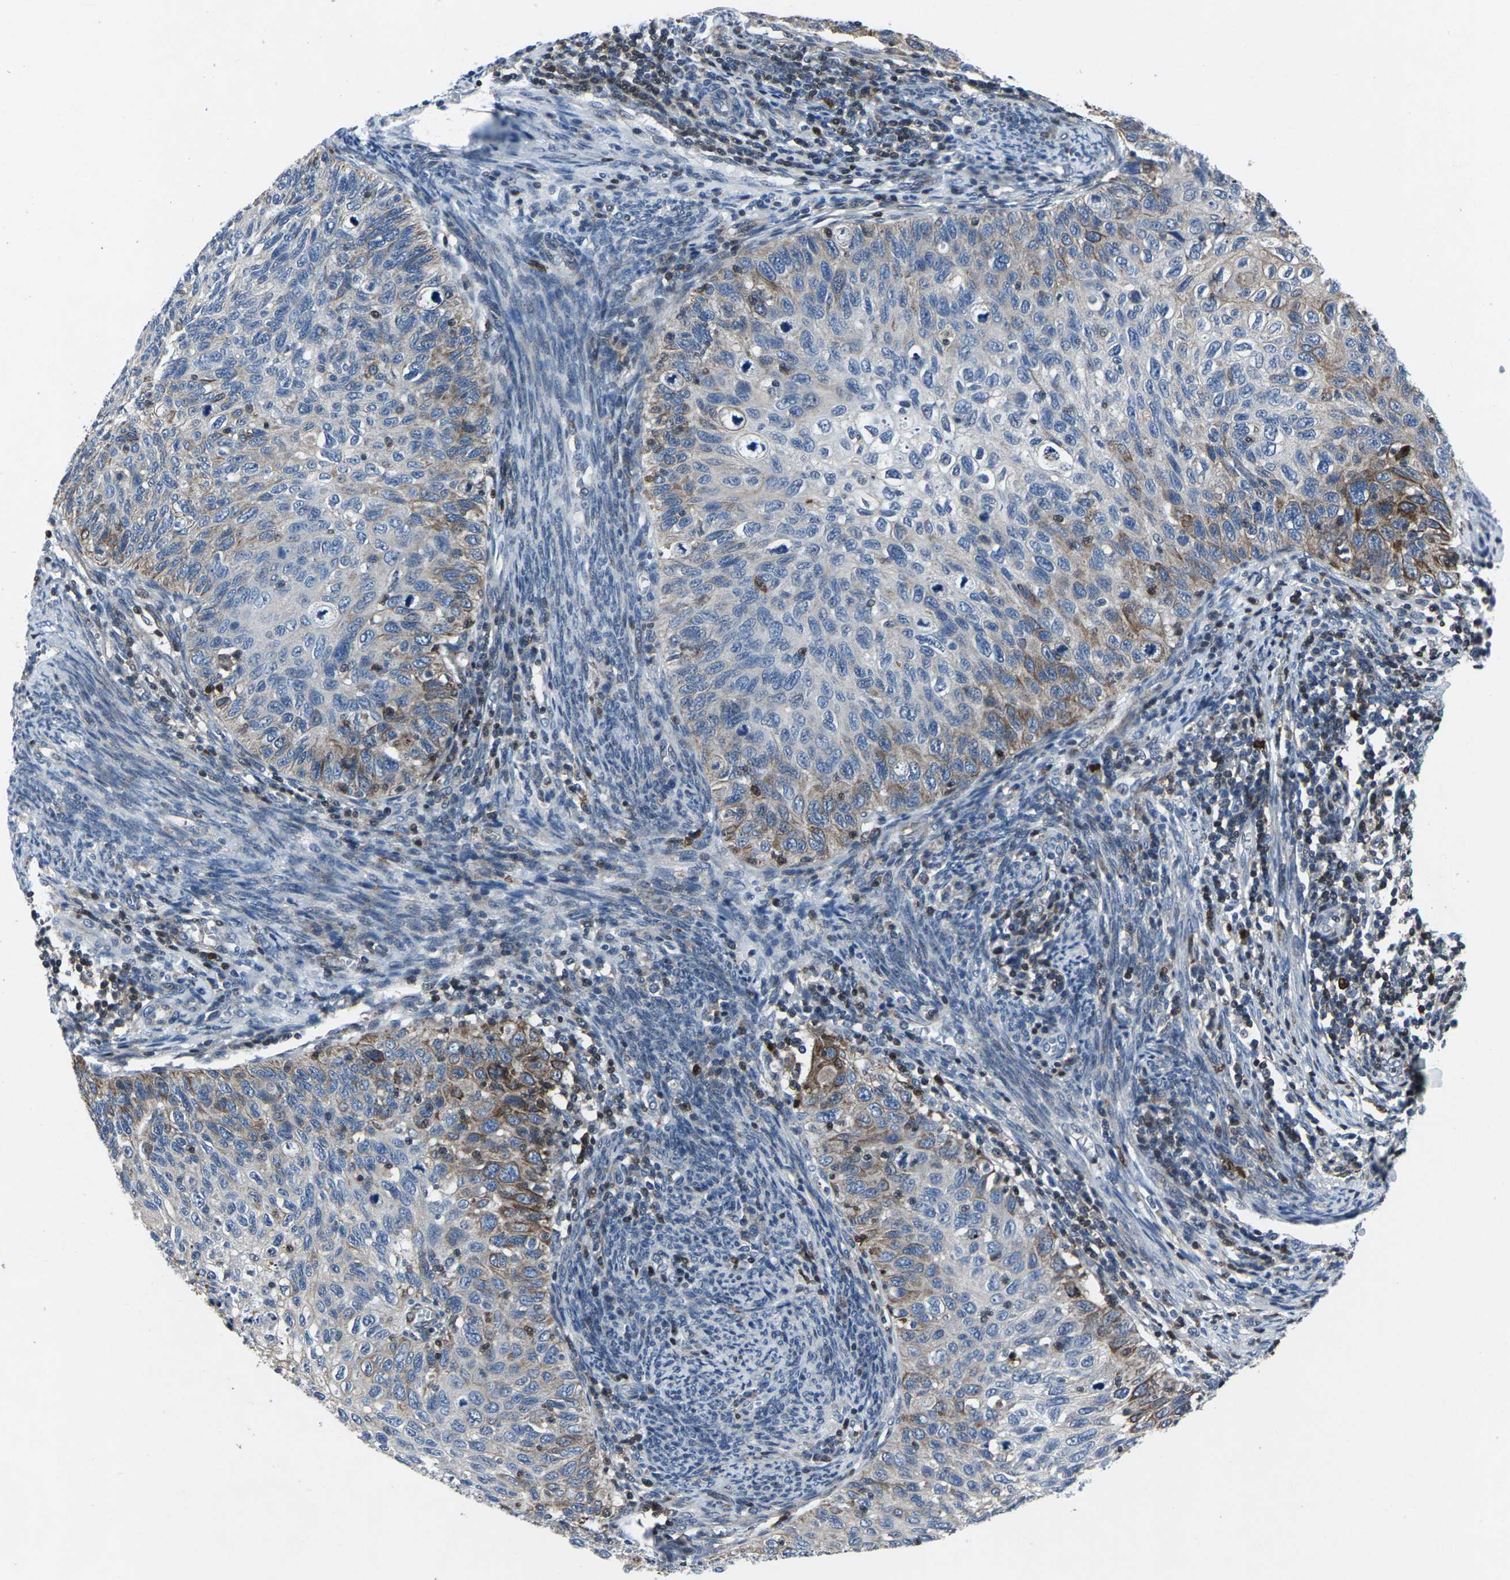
{"staining": {"intensity": "moderate", "quantity": "25%-75%", "location": "cytoplasmic/membranous"}, "tissue": "cervical cancer", "cell_type": "Tumor cells", "image_type": "cancer", "snomed": [{"axis": "morphology", "description": "Squamous cell carcinoma, NOS"}, {"axis": "topography", "description": "Cervix"}], "caption": "Squamous cell carcinoma (cervical) stained with a protein marker shows moderate staining in tumor cells.", "gene": "STAT4", "patient": {"sex": "female", "age": 70}}